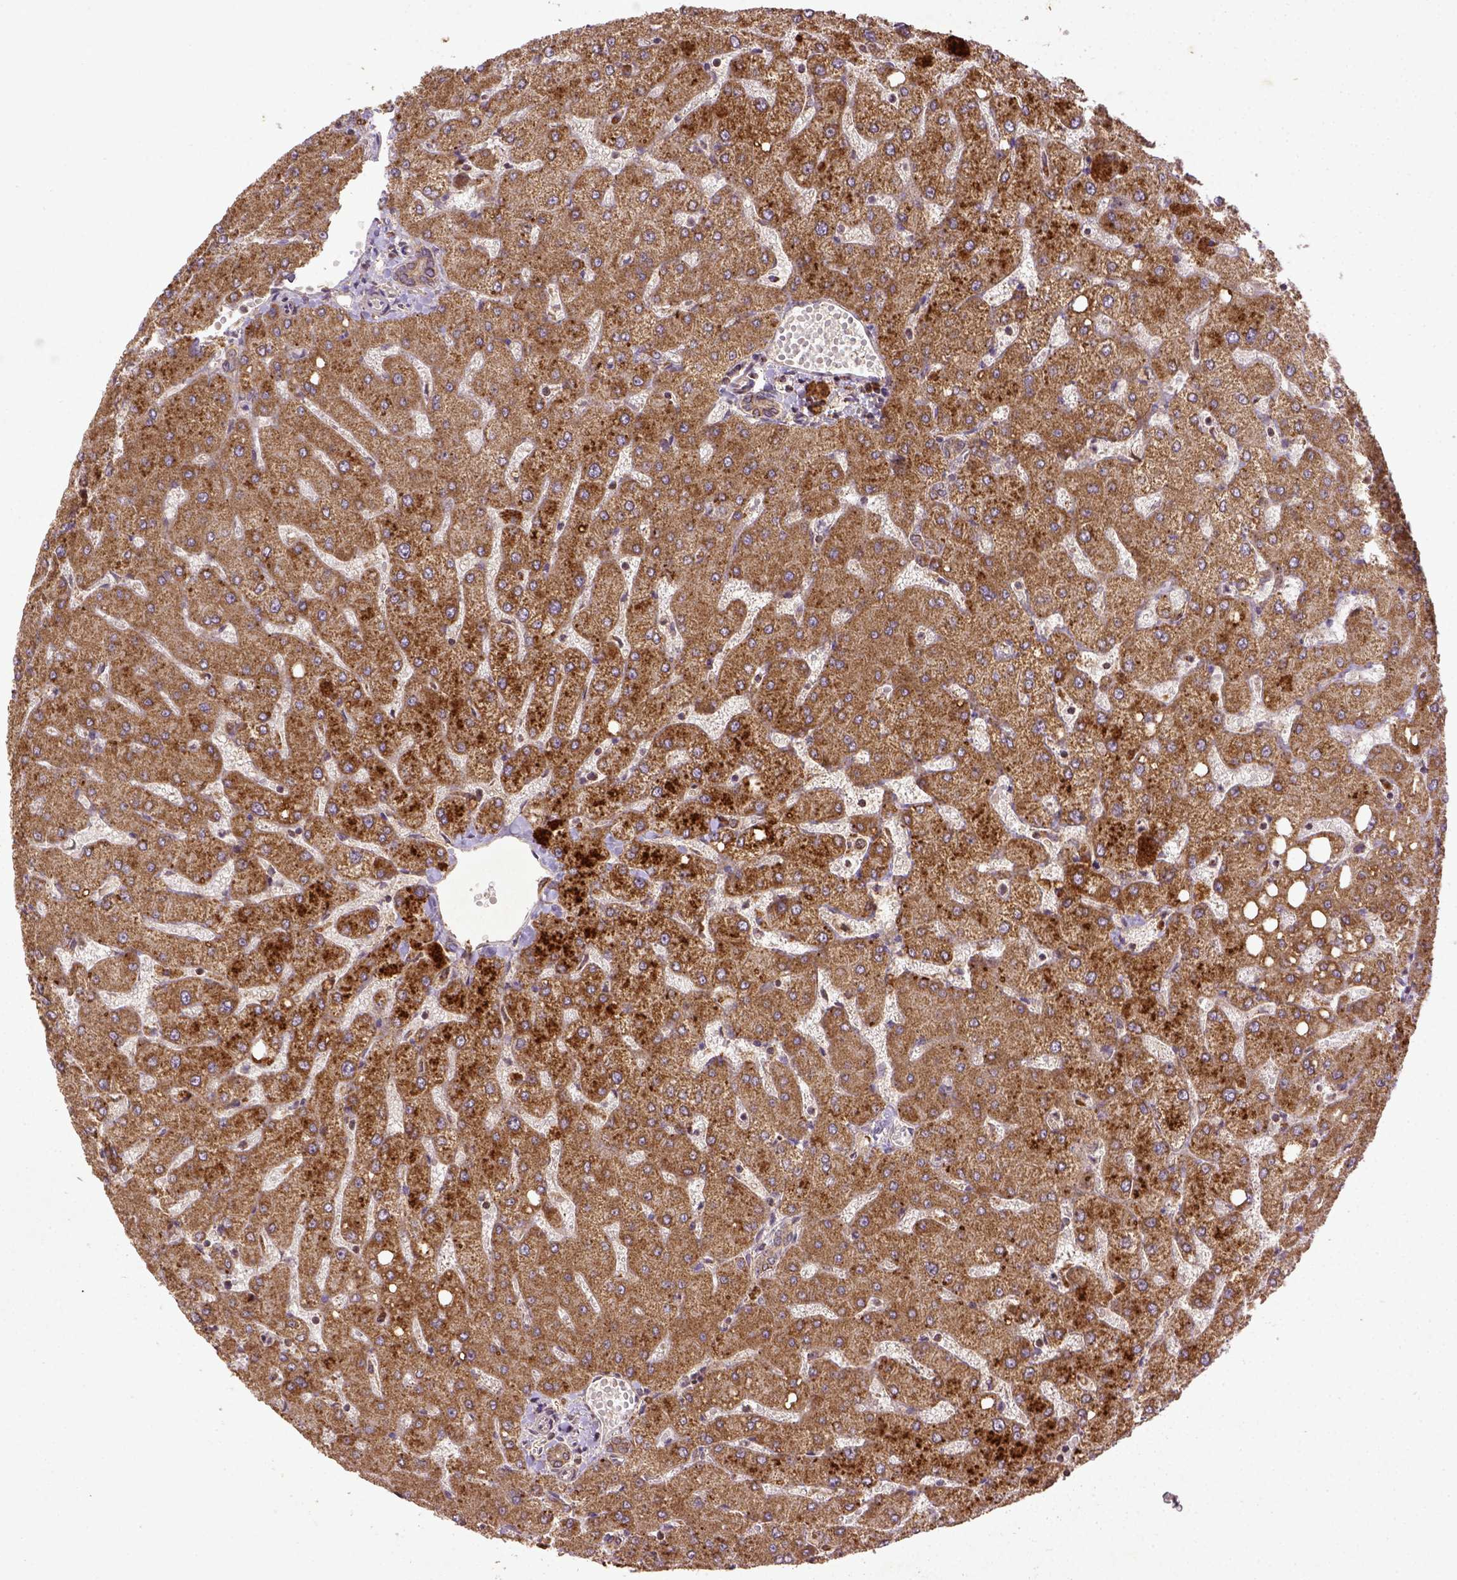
{"staining": {"intensity": "weak", "quantity": ">75%", "location": "cytoplasmic/membranous"}, "tissue": "liver", "cell_type": "Cholangiocytes", "image_type": "normal", "snomed": [{"axis": "morphology", "description": "Normal tissue, NOS"}, {"axis": "topography", "description": "Liver"}], "caption": "IHC (DAB) staining of normal liver demonstrates weak cytoplasmic/membranous protein staining in approximately >75% of cholangiocytes. The staining is performed using DAB (3,3'-diaminobenzidine) brown chromogen to label protein expression. The nuclei are counter-stained blue using hematoxylin.", "gene": "MT", "patient": {"sex": "female", "age": 54}}